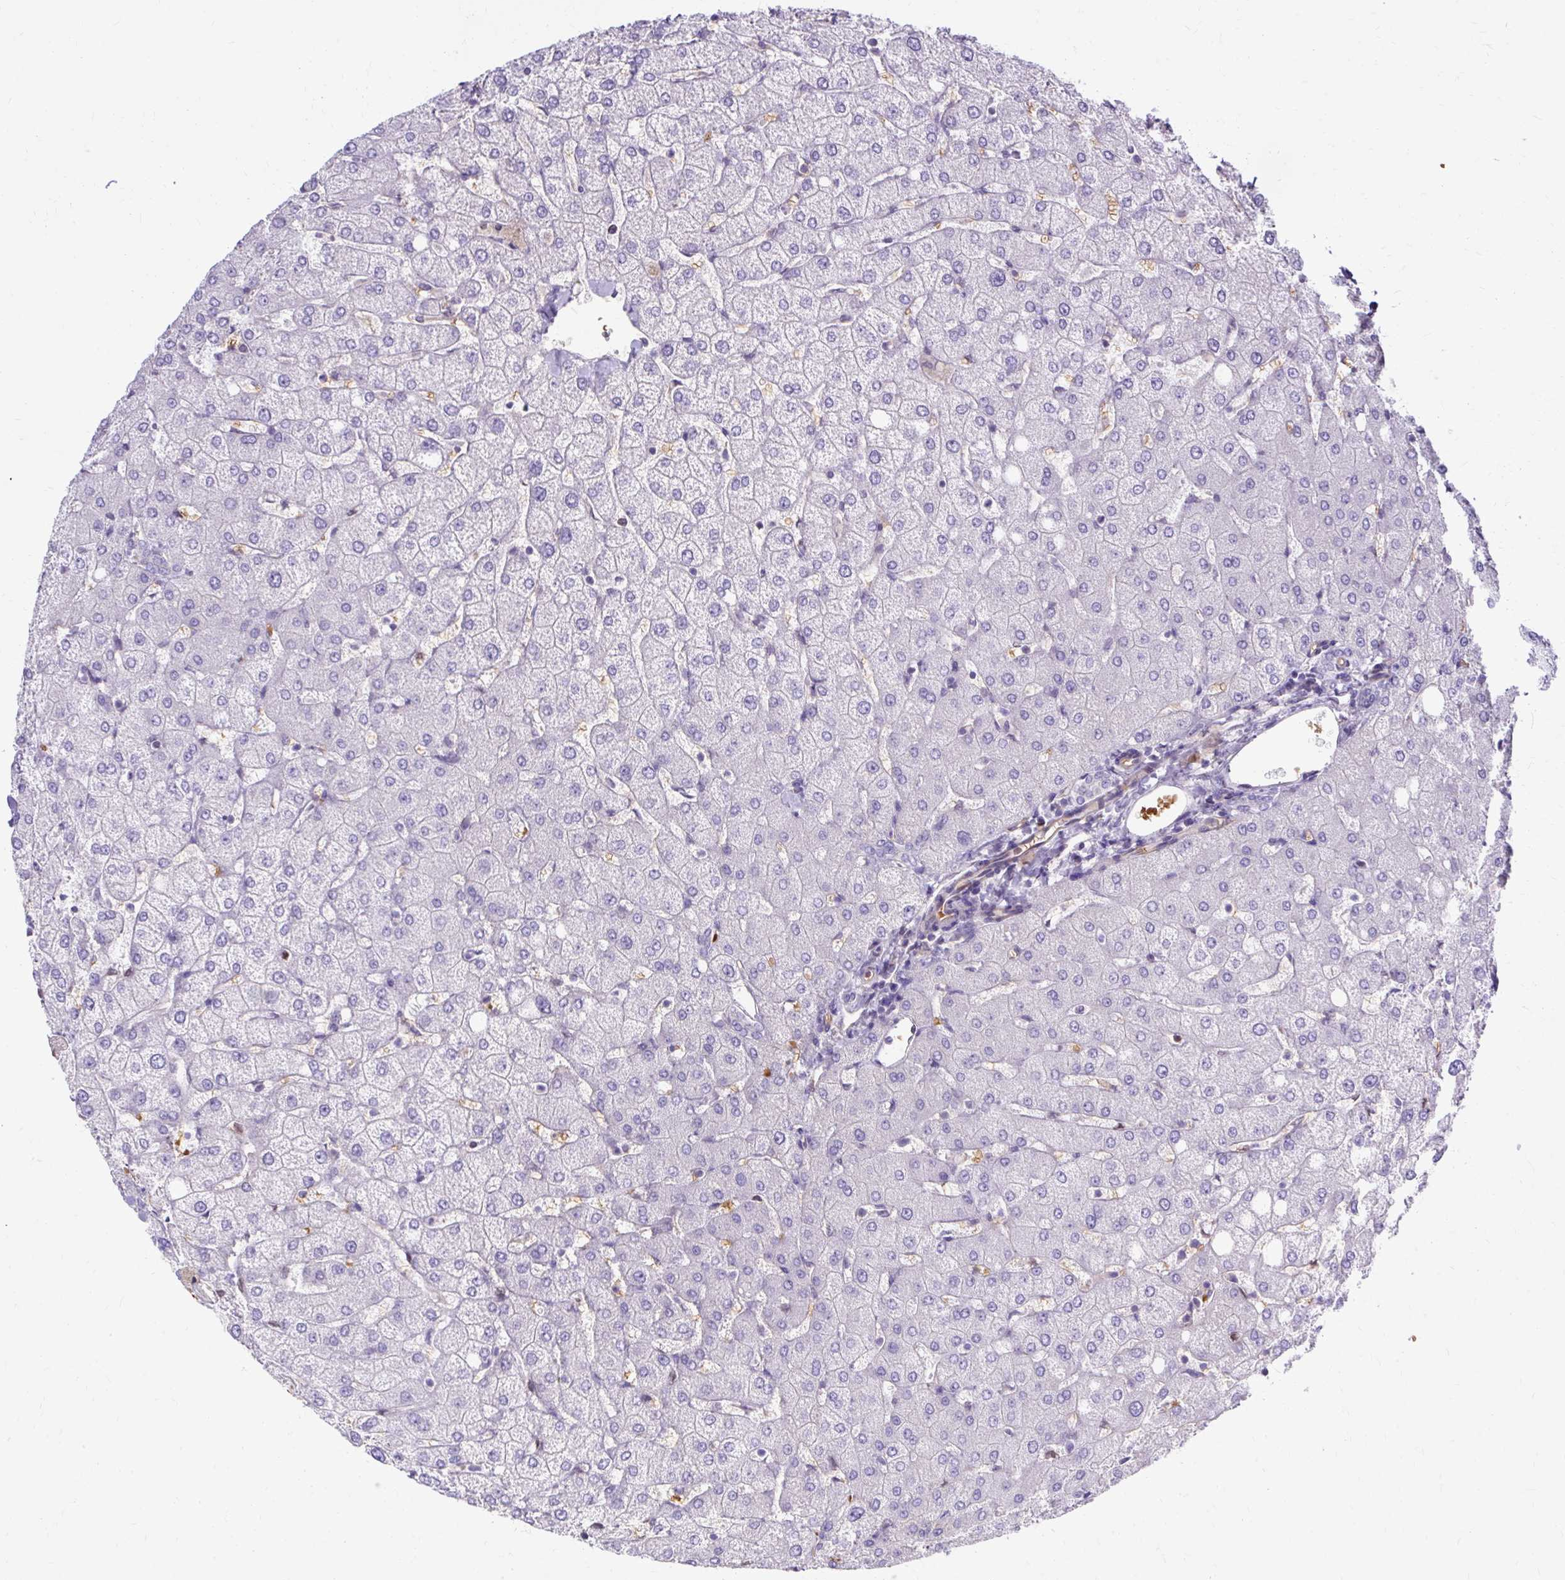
{"staining": {"intensity": "negative", "quantity": "none", "location": "none"}, "tissue": "liver", "cell_type": "Cholangiocytes", "image_type": "normal", "snomed": [{"axis": "morphology", "description": "Normal tissue, NOS"}, {"axis": "topography", "description": "Liver"}], "caption": "Immunohistochemistry histopathology image of normal liver stained for a protein (brown), which reveals no expression in cholangiocytes.", "gene": "USHBP1", "patient": {"sex": "female", "age": 54}}